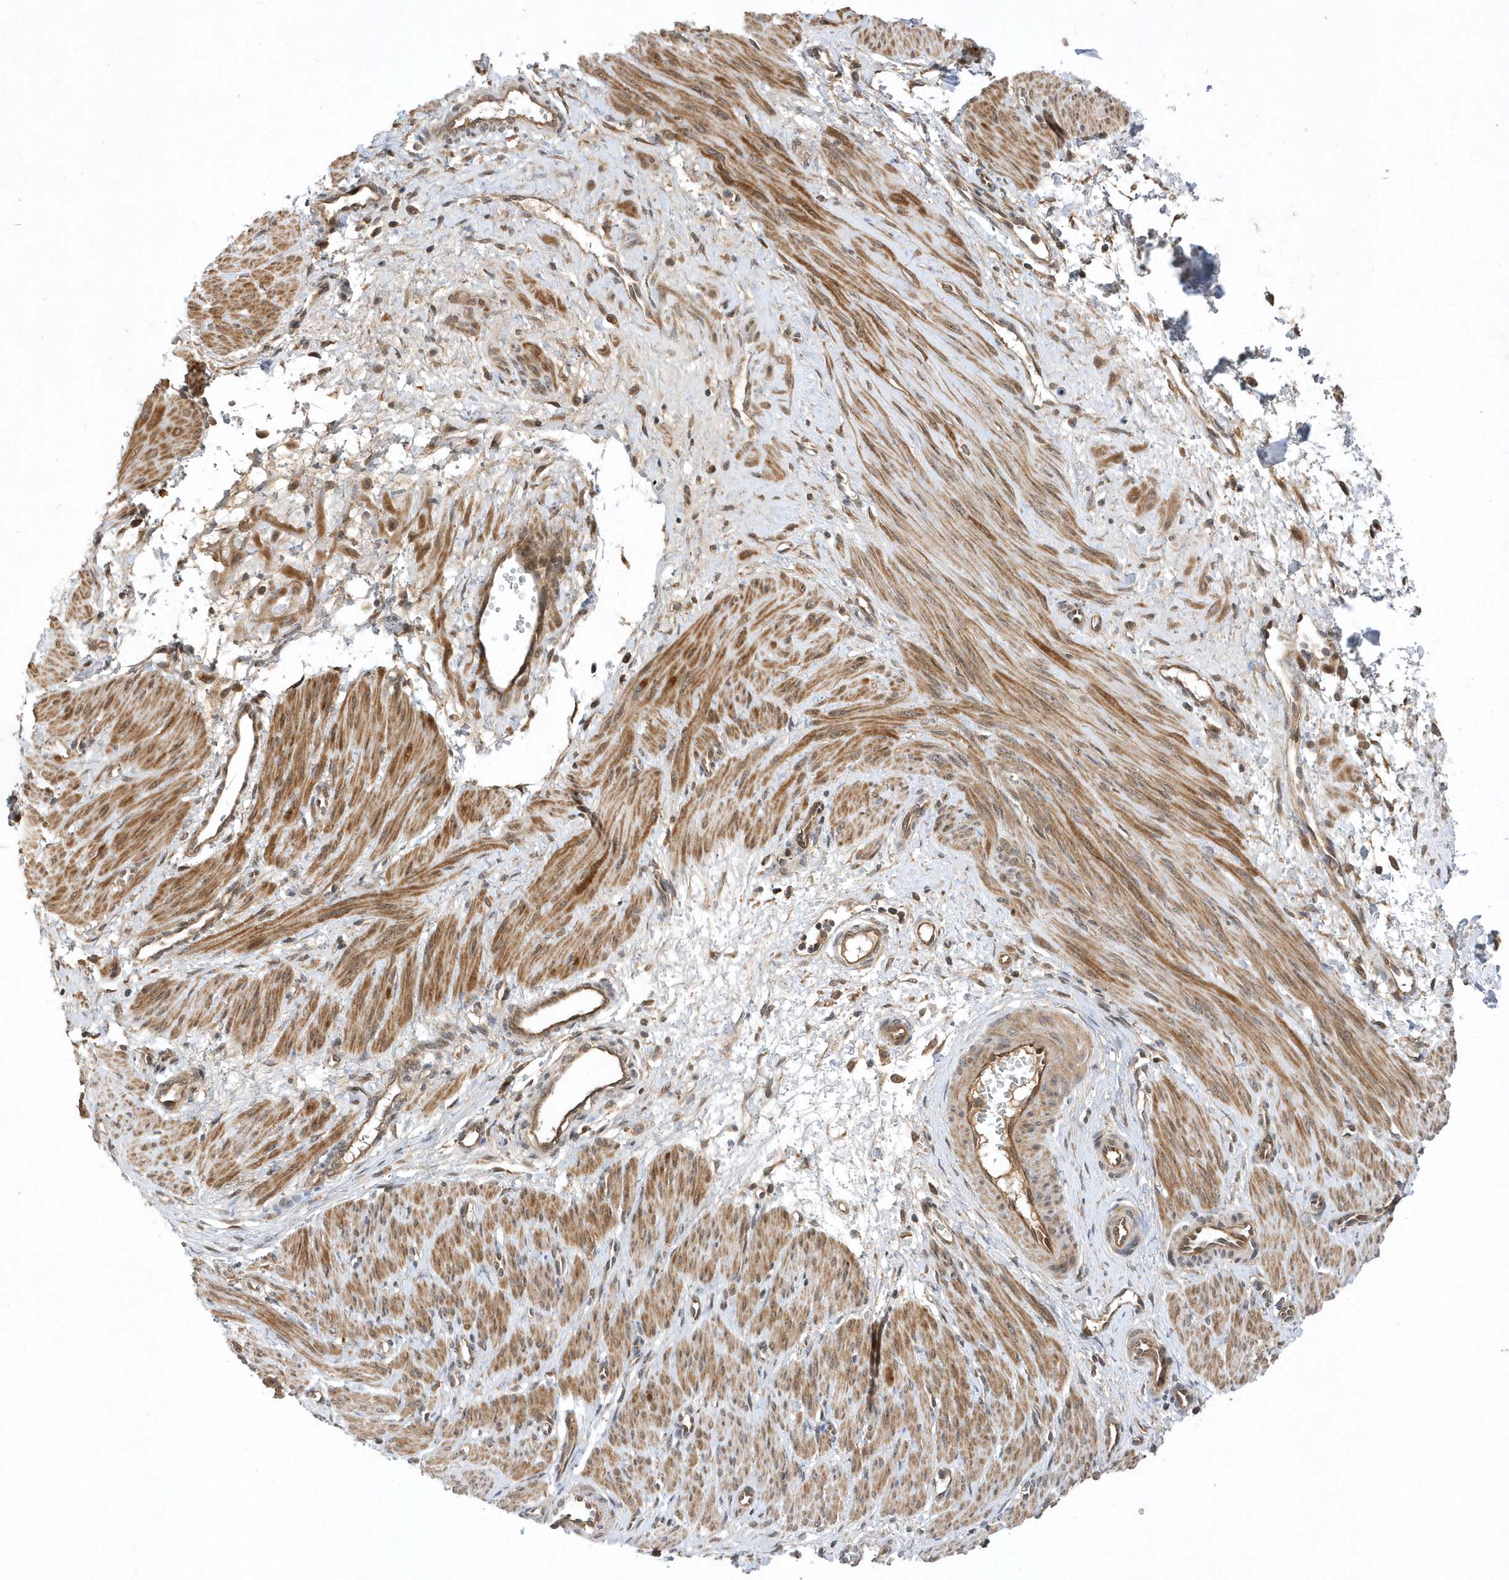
{"staining": {"intensity": "strong", "quantity": ">75%", "location": "cytoplasmic/membranous"}, "tissue": "smooth muscle", "cell_type": "Smooth muscle cells", "image_type": "normal", "snomed": [{"axis": "morphology", "description": "Normal tissue, NOS"}, {"axis": "topography", "description": "Endometrium"}], "caption": "Smooth muscle cells display strong cytoplasmic/membranous positivity in approximately >75% of cells in normal smooth muscle.", "gene": "GFM2", "patient": {"sex": "female", "age": 33}}